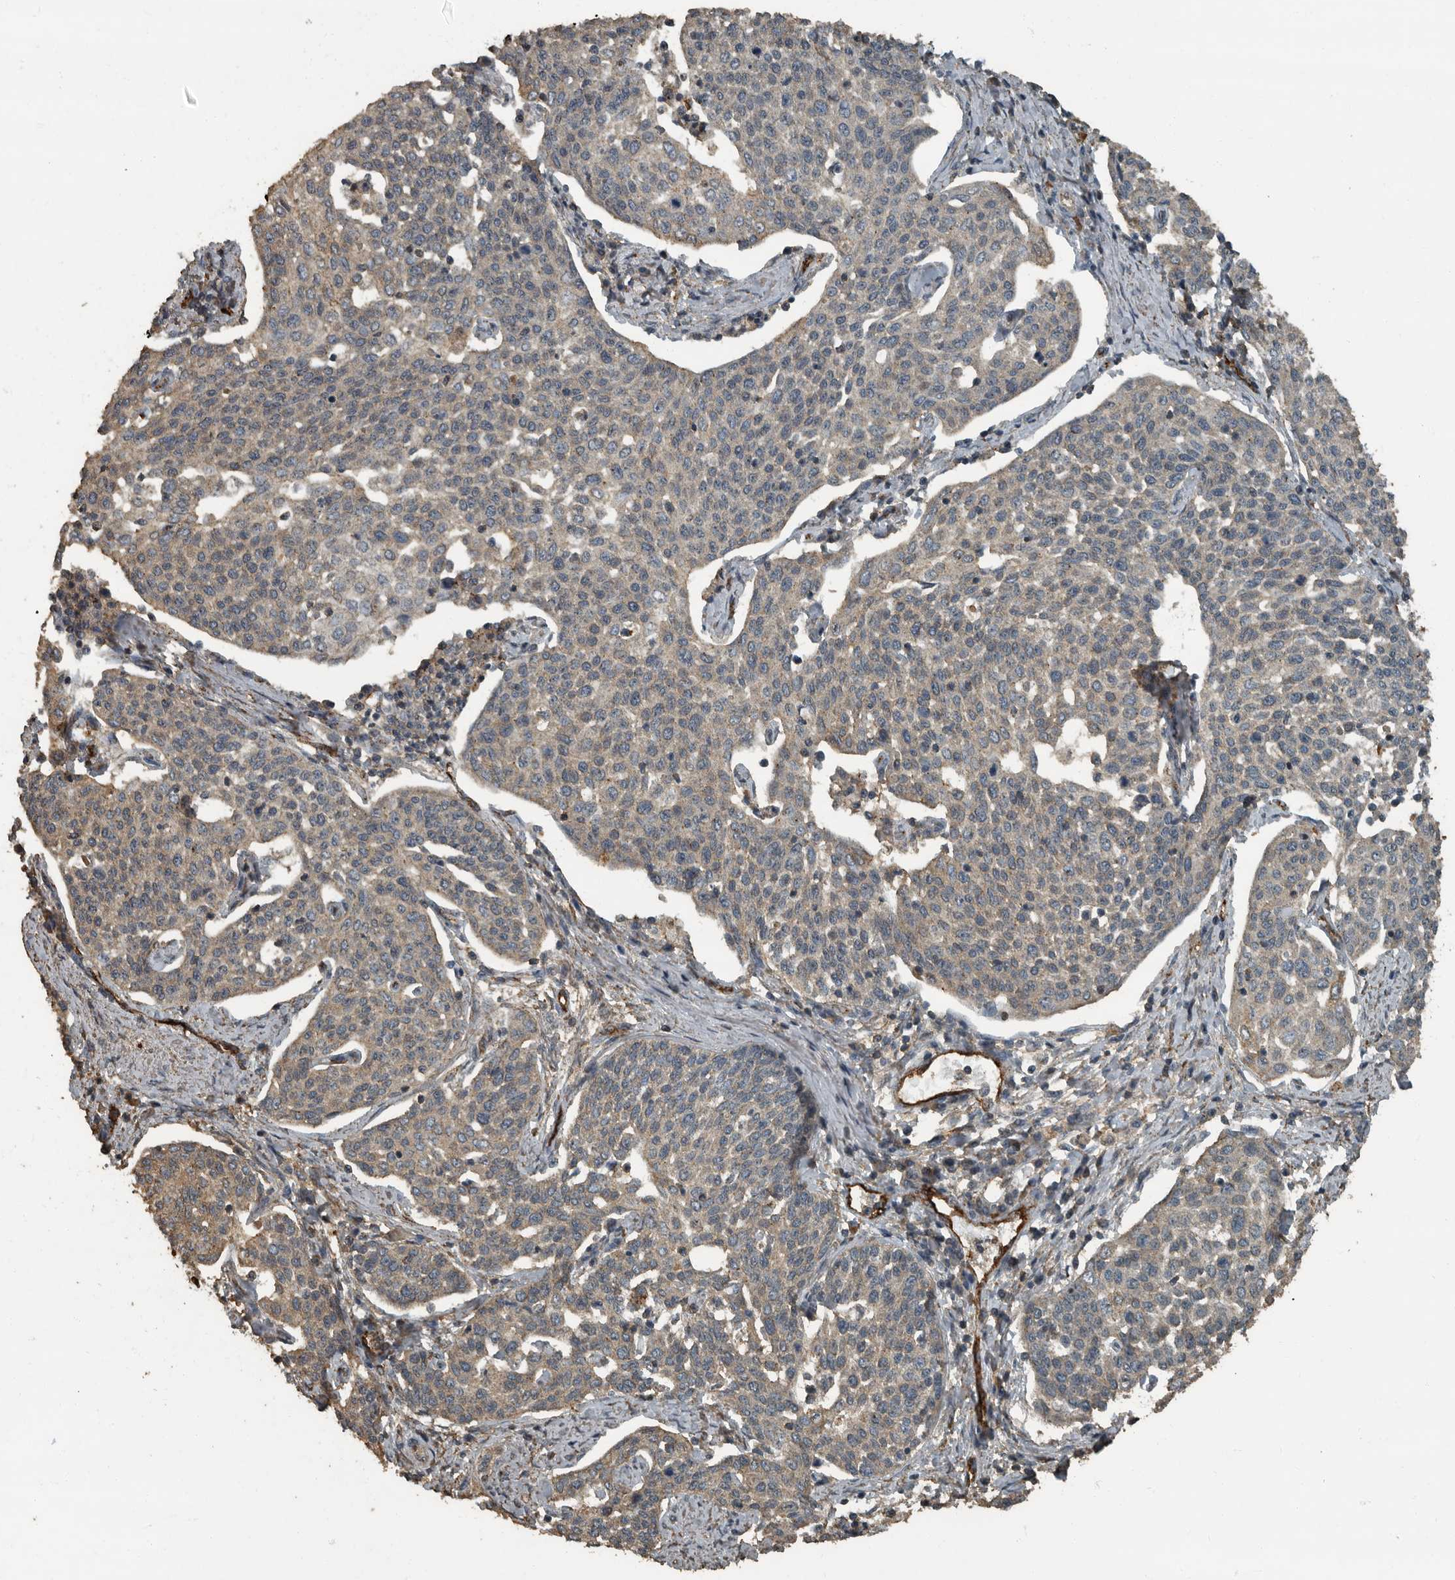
{"staining": {"intensity": "weak", "quantity": "<25%", "location": "cytoplasmic/membranous"}, "tissue": "cervical cancer", "cell_type": "Tumor cells", "image_type": "cancer", "snomed": [{"axis": "morphology", "description": "Squamous cell carcinoma, NOS"}, {"axis": "topography", "description": "Cervix"}], "caption": "Immunohistochemistry histopathology image of cervical squamous cell carcinoma stained for a protein (brown), which displays no staining in tumor cells.", "gene": "IL15RA", "patient": {"sex": "female", "age": 34}}